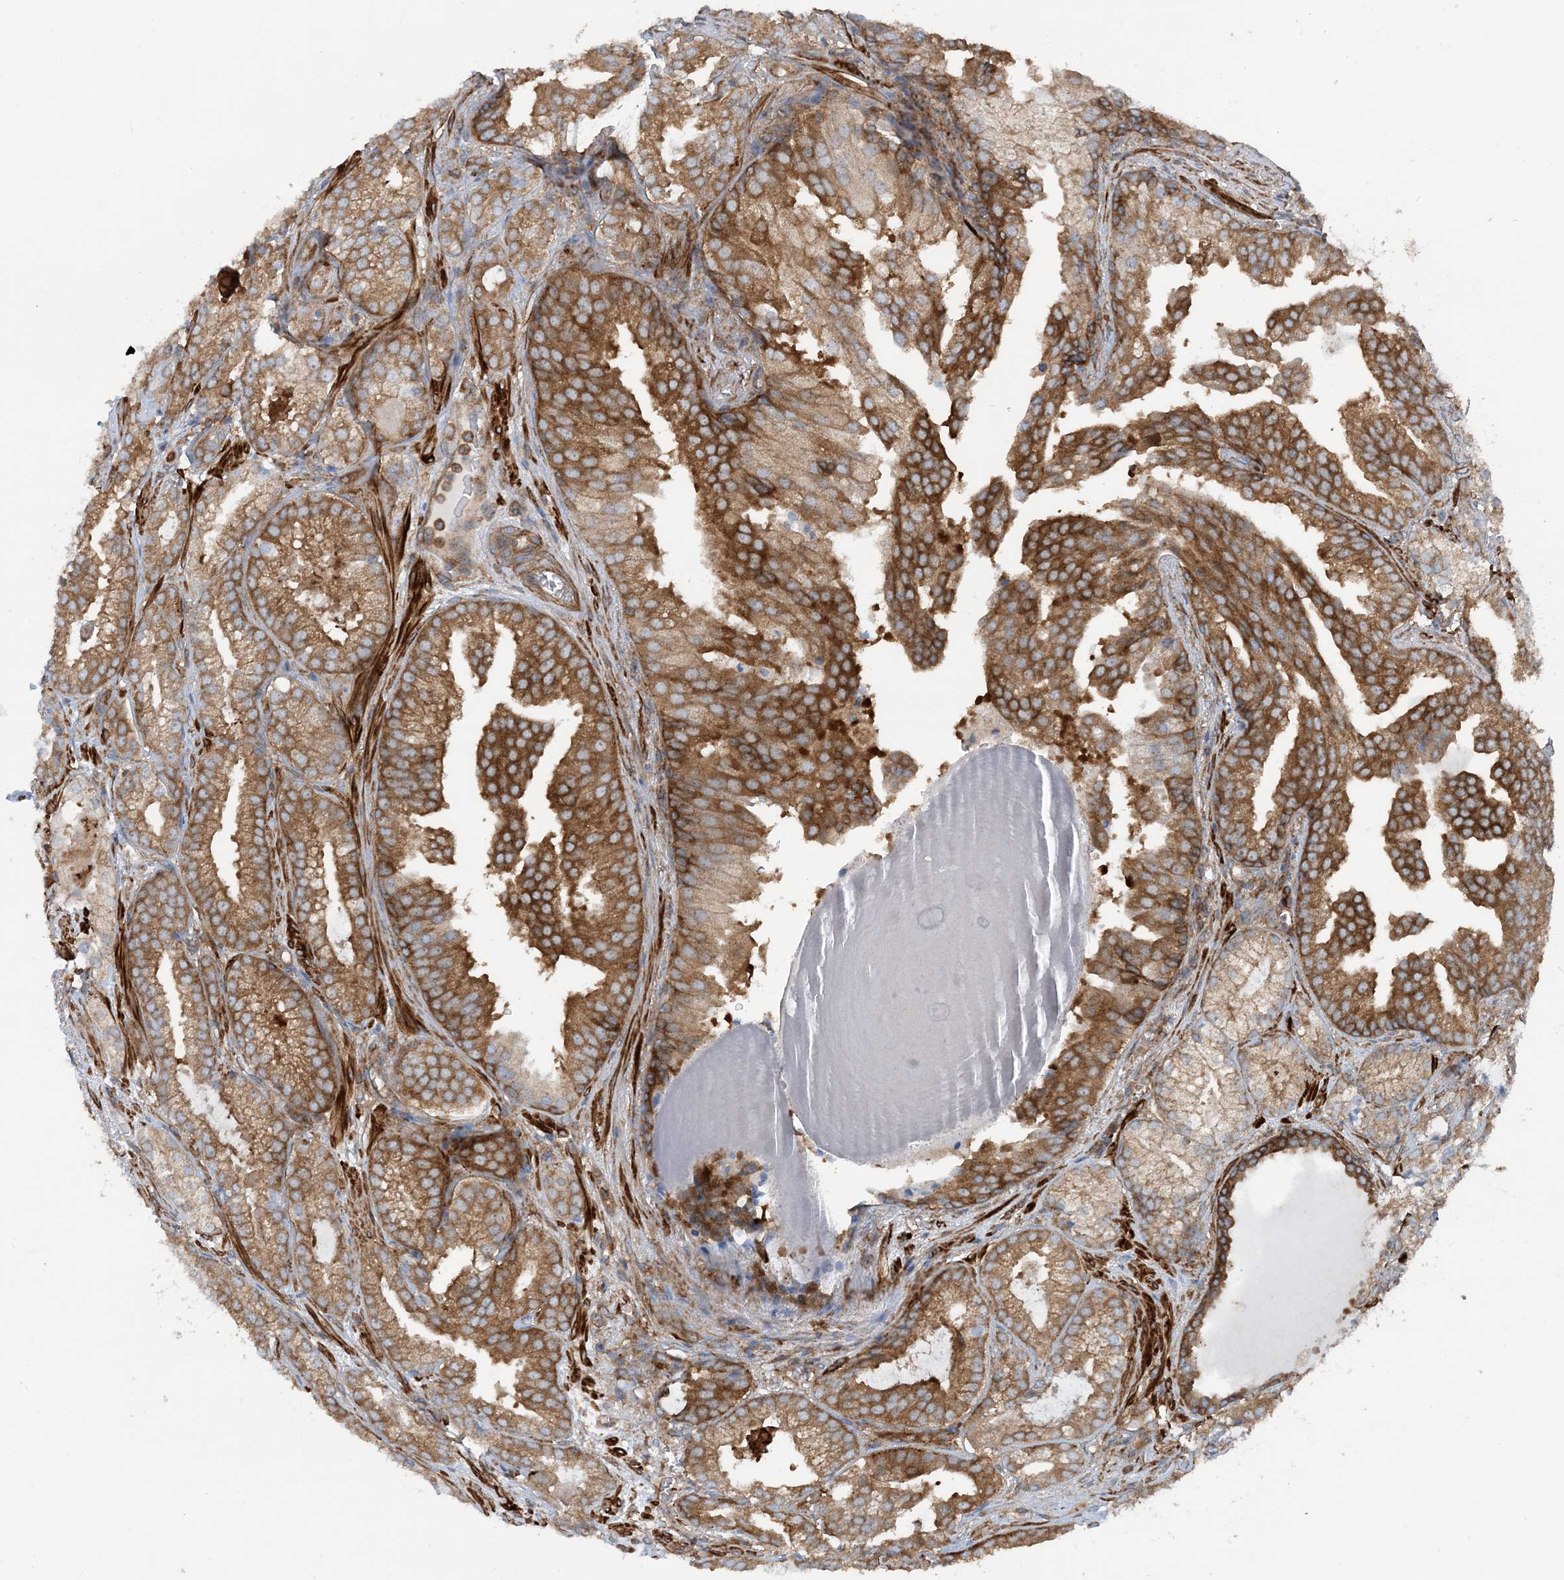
{"staining": {"intensity": "moderate", "quantity": ">75%", "location": "cytoplasmic/membranous"}, "tissue": "prostate cancer", "cell_type": "Tumor cells", "image_type": "cancer", "snomed": [{"axis": "morphology", "description": "Normal morphology"}, {"axis": "morphology", "description": "Adenocarcinoma, Low grade"}, {"axis": "topography", "description": "Prostate"}], "caption": "Immunohistochemistry of human adenocarcinoma (low-grade) (prostate) displays medium levels of moderate cytoplasmic/membranous positivity in approximately >75% of tumor cells.", "gene": "STAM2", "patient": {"sex": "male", "age": 72}}